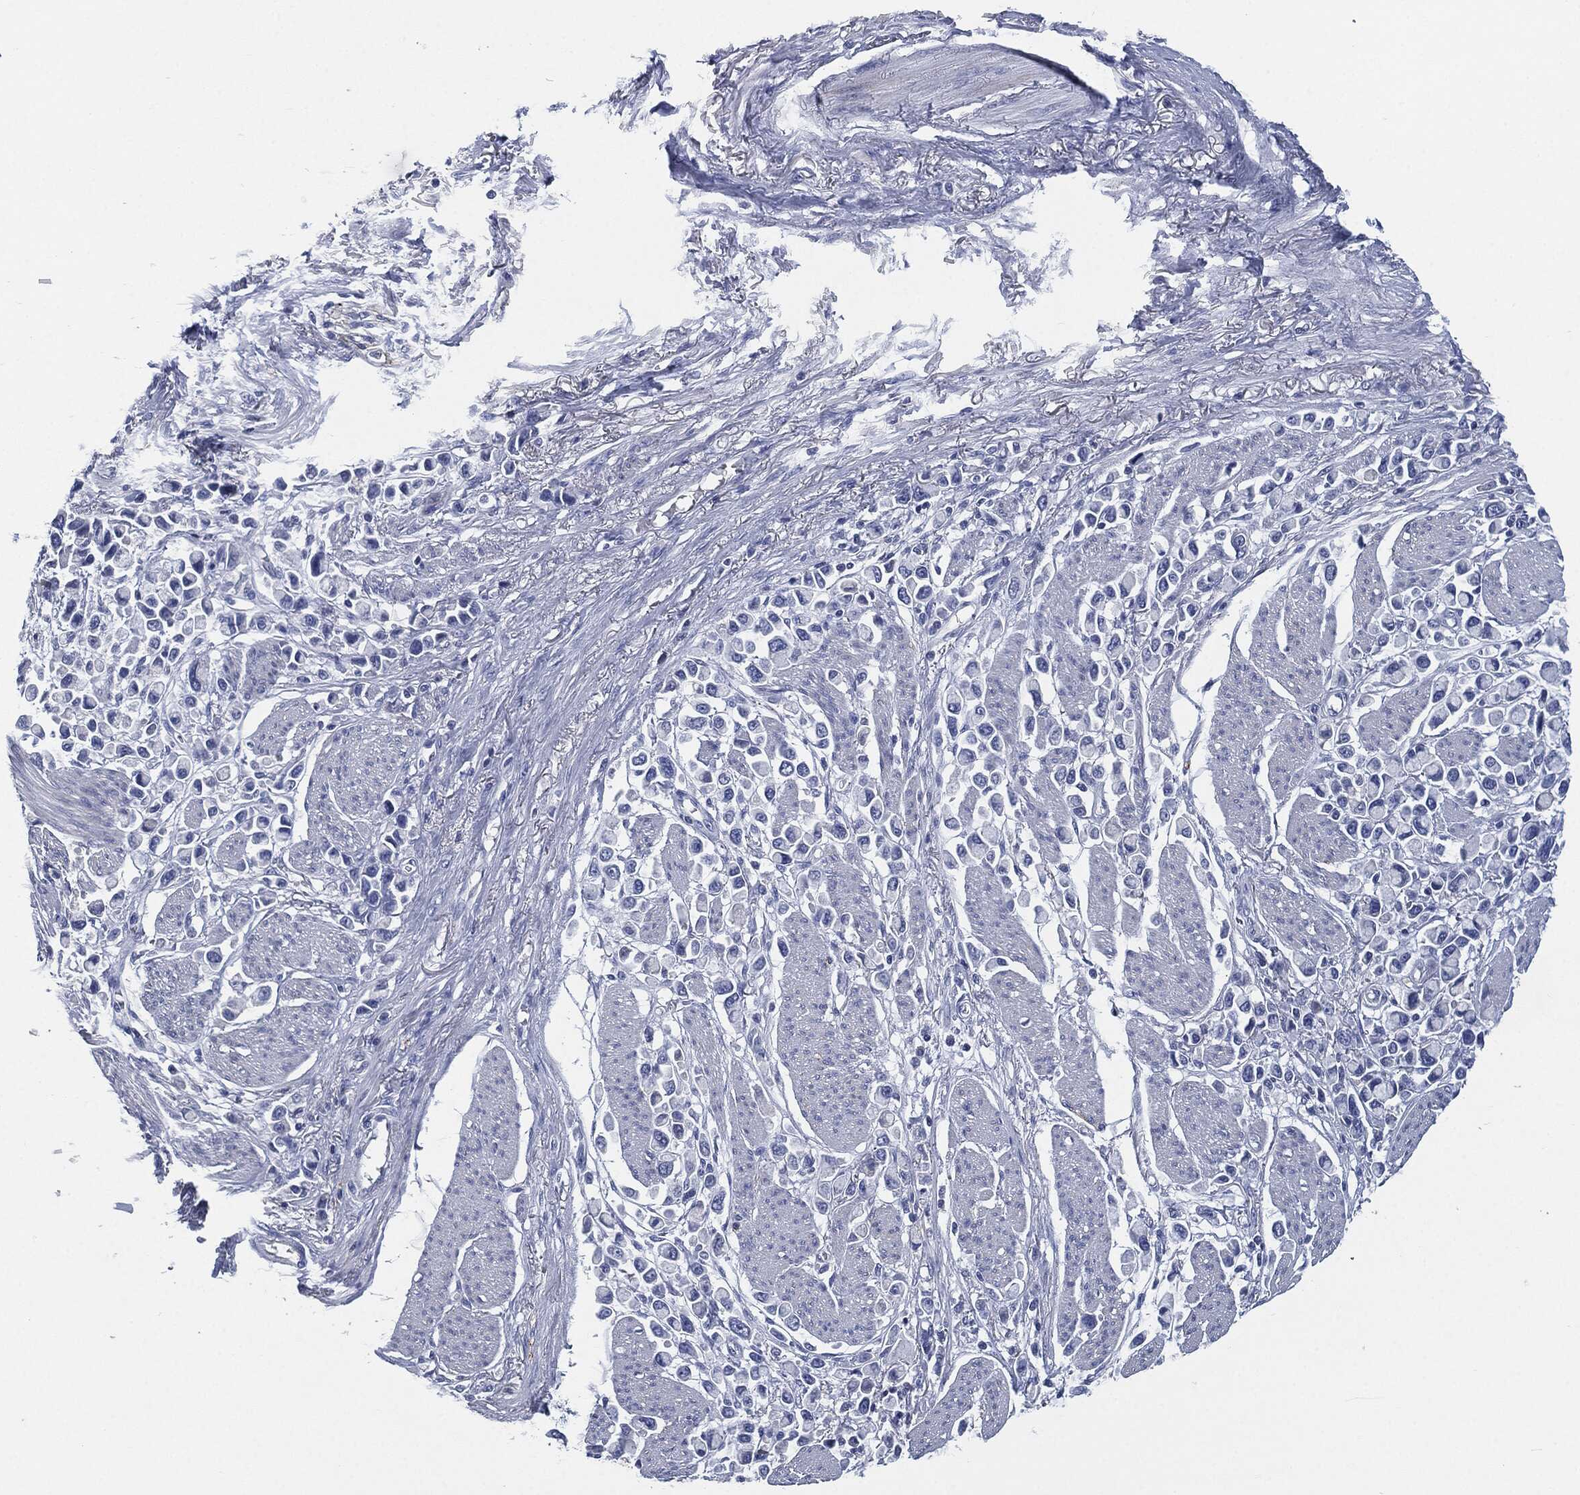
{"staining": {"intensity": "negative", "quantity": "none", "location": "none"}, "tissue": "stomach cancer", "cell_type": "Tumor cells", "image_type": "cancer", "snomed": [{"axis": "morphology", "description": "Adenocarcinoma, NOS"}, {"axis": "topography", "description": "Stomach"}], "caption": "Tumor cells show no significant positivity in stomach cancer. Nuclei are stained in blue.", "gene": "CD27", "patient": {"sex": "female", "age": 81}}